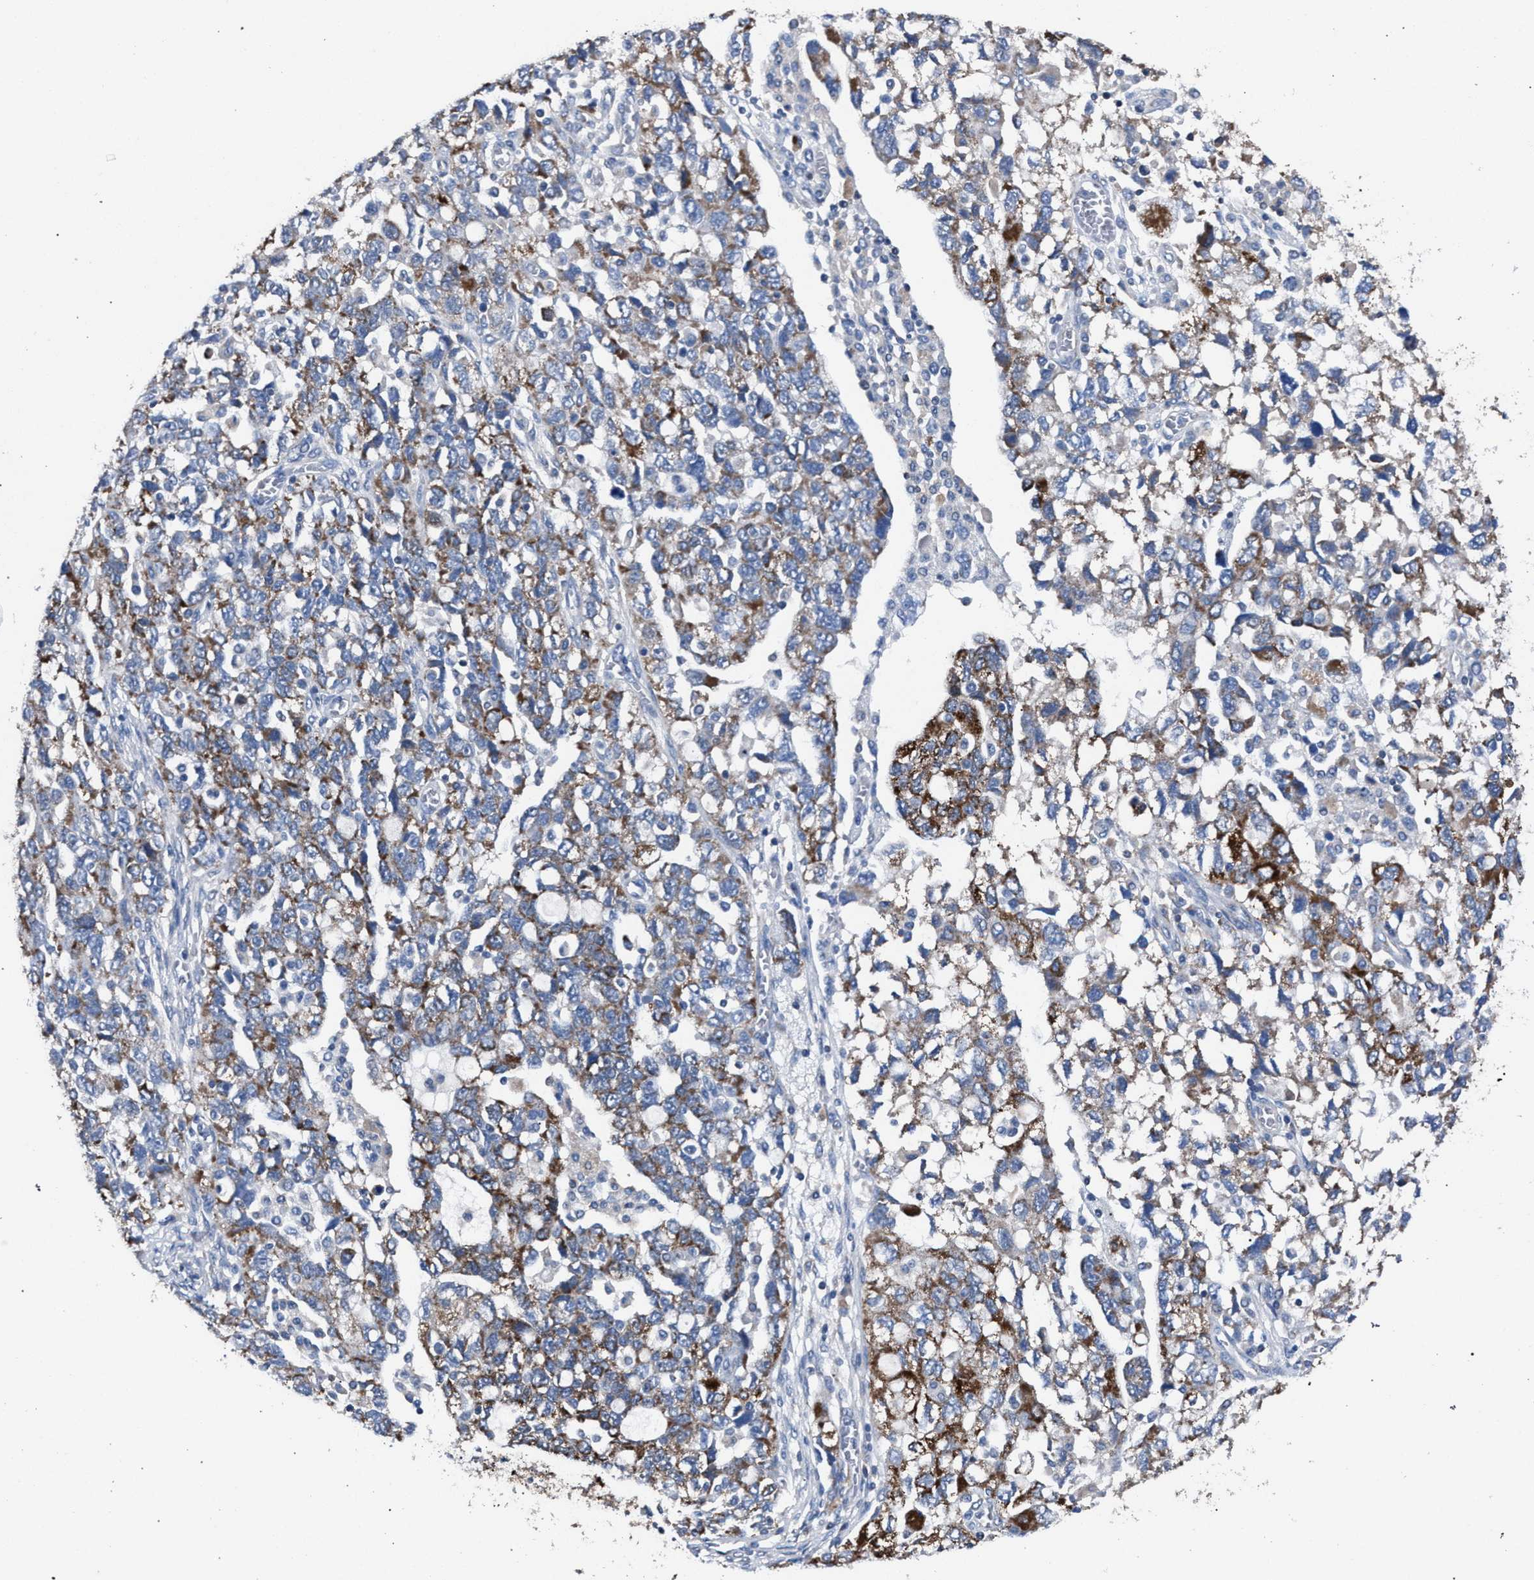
{"staining": {"intensity": "moderate", "quantity": "25%-75%", "location": "cytoplasmic/membranous"}, "tissue": "ovarian cancer", "cell_type": "Tumor cells", "image_type": "cancer", "snomed": [{"axis": "morphology", "description": "Carcinoma, NOS"}, {"axis": "morphology", "description": "Cystadenocarcinoma, serous, NOS"}, {"axis": "topography", "description": "Ovary"}], "caption": "The immunohistochemical stain labels moderate cytoplasmic/membranous staining in tumor cells of ovarian serous cystadenocarcinoma tissue.", "gene": "CRYZ", "patient": {"sex": "female", "age": 69}}